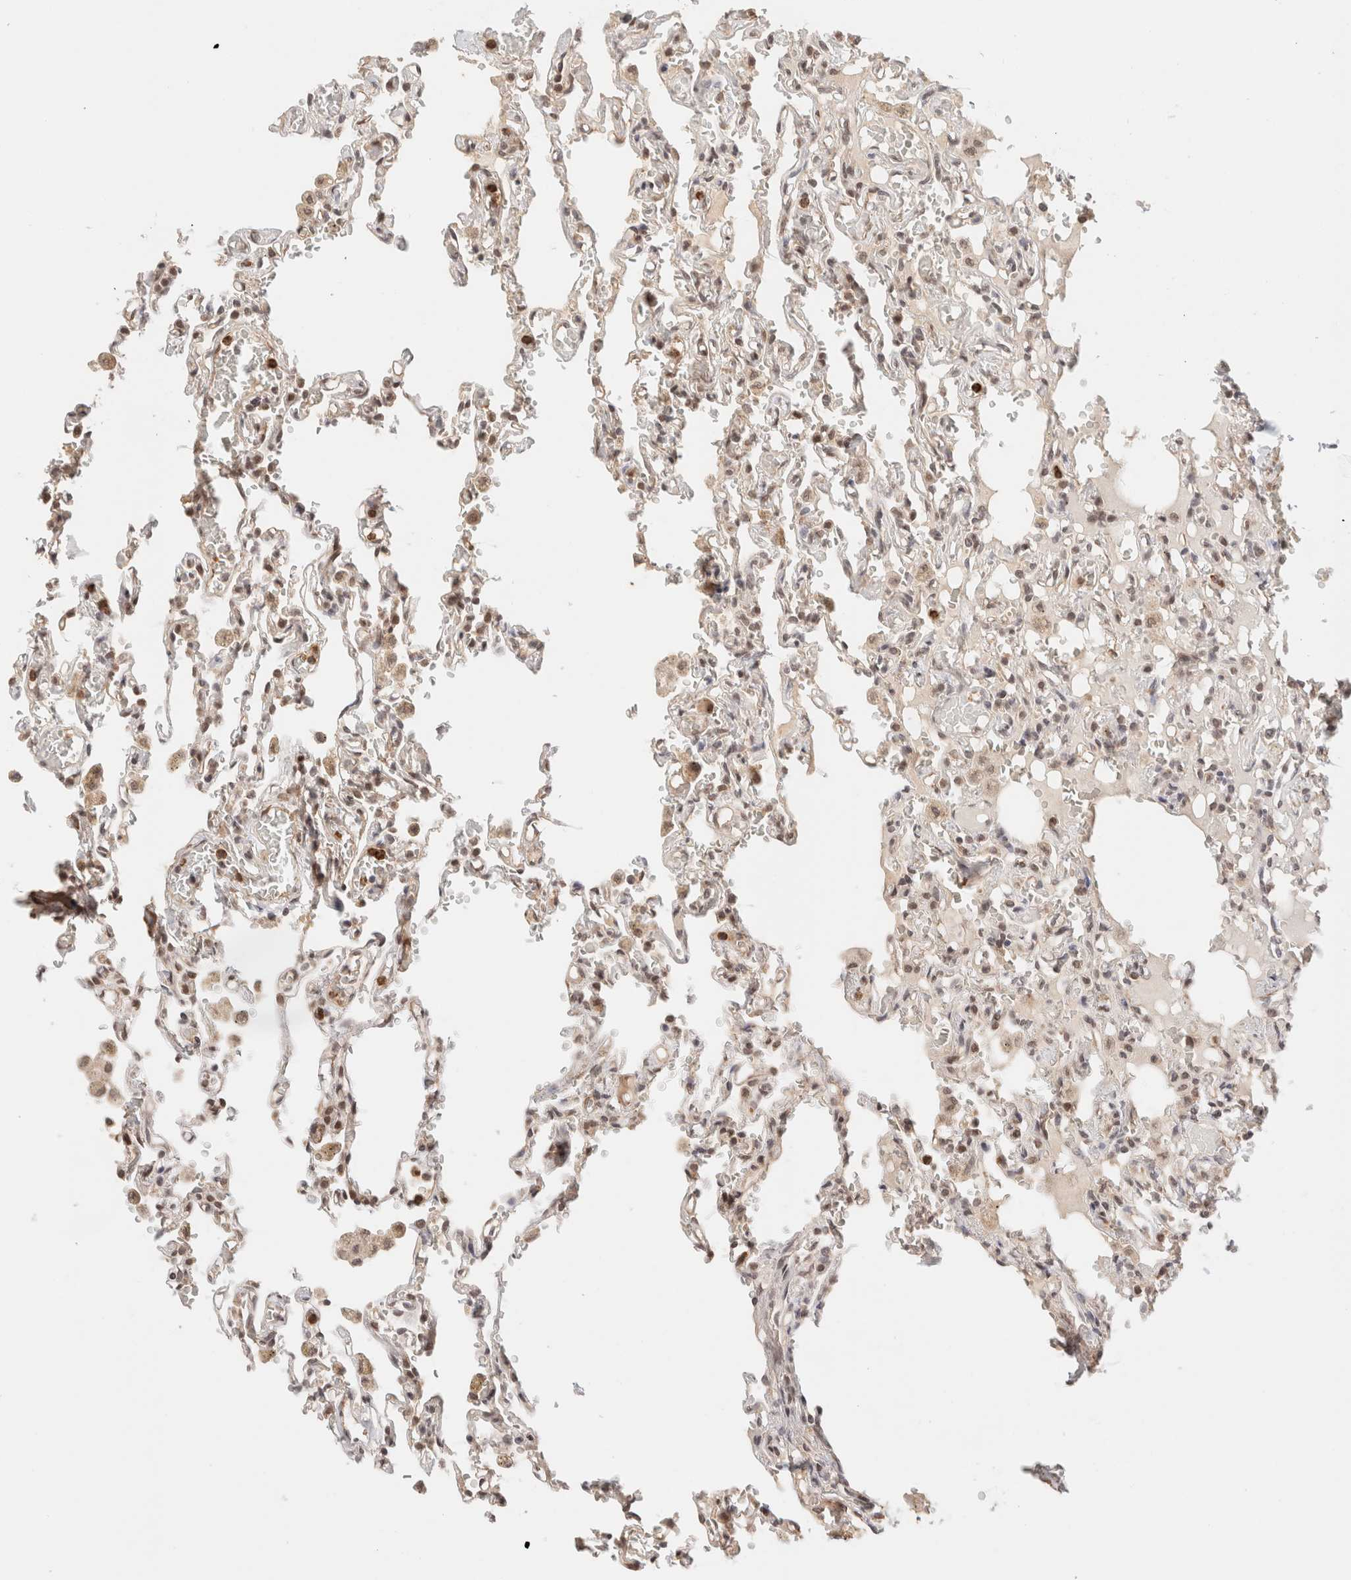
{"staining": {"intensity": "moderate", "quantity": "<25%", "location": "cytoplasmic/membranous,nuclear"}, "tissue": "lung", "cell_type": "Alveolar cells", "image_type": "normal", "snomed": [{"axis": "morphology", "description": "Normal tissue, NOS"}, {"axis": "topography", "description": "Lung"}], "caption": "An image showing moderate cytoplasmic/membranous,nuclear positivity in approximately <25% of alveolar cells in unremarkable lung, as visualized by brown immunohistochemical staining.", "gene": "BRPF3", "patient": {"sex": "male", "age": 21}}